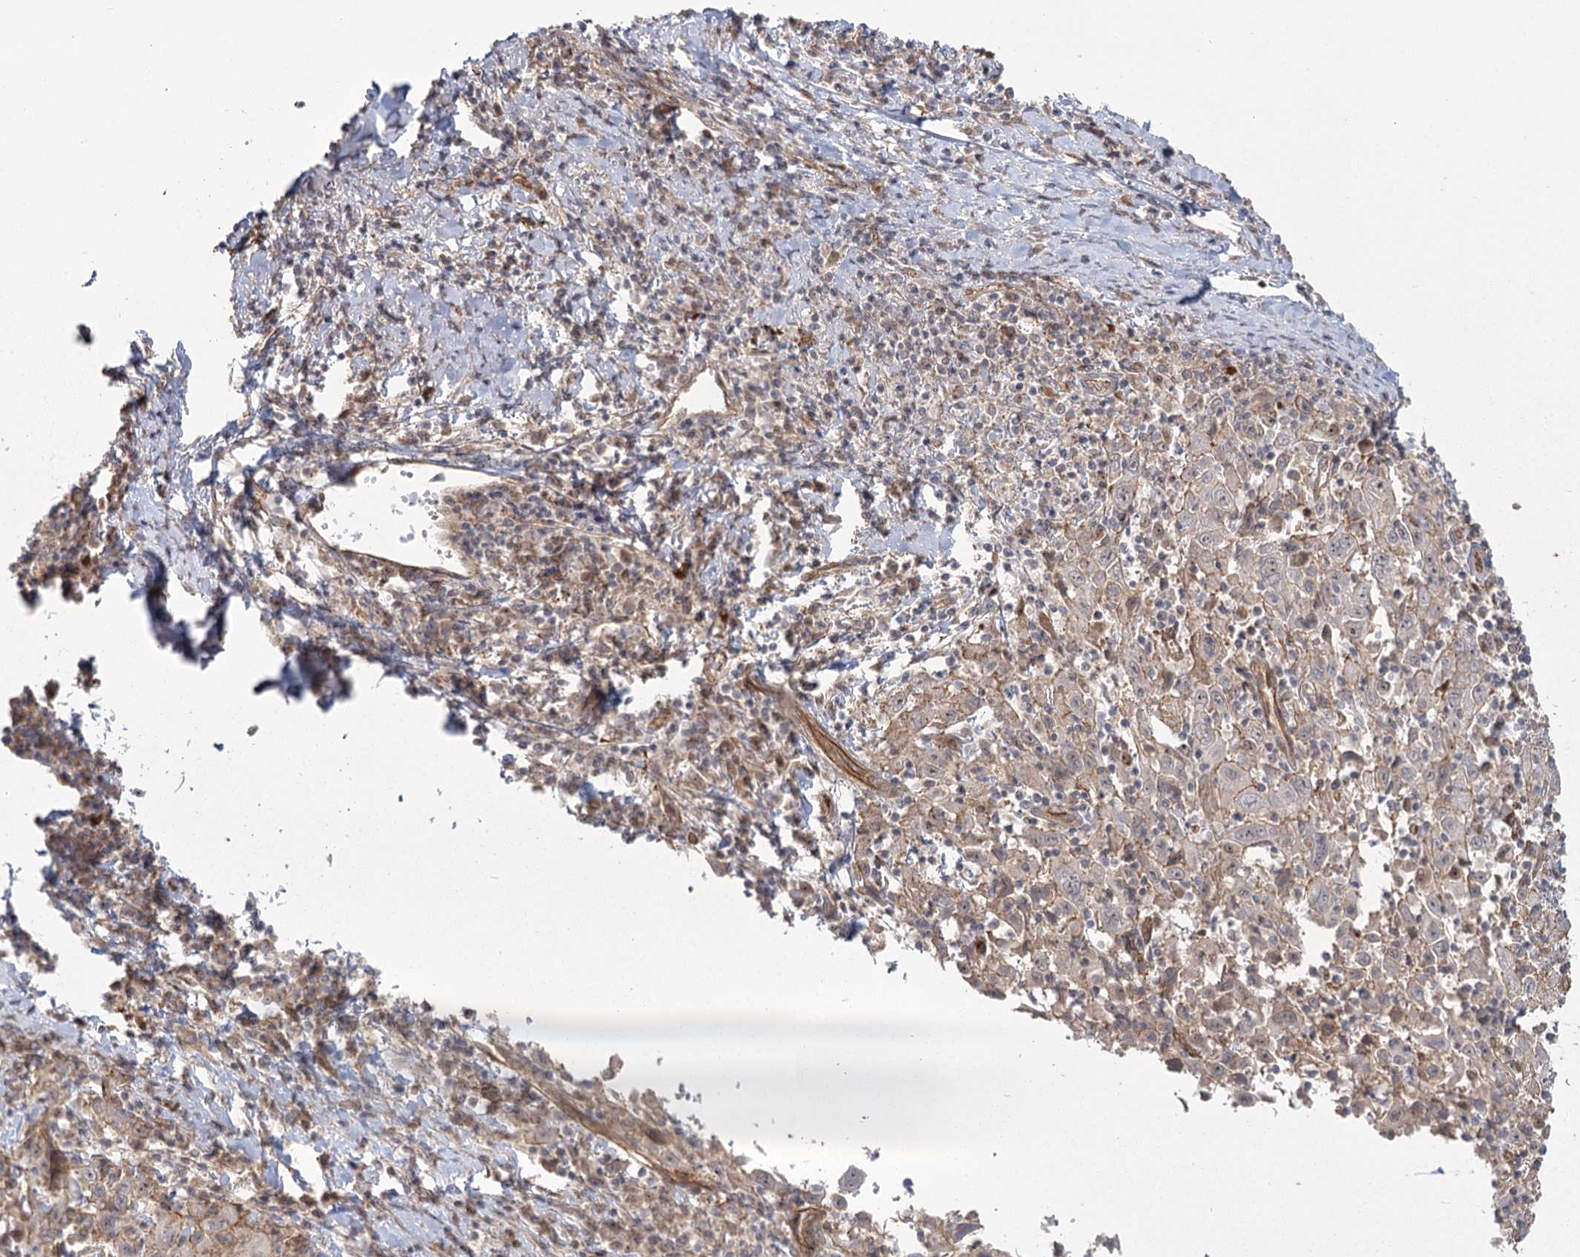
{"staining": {"intensity": "moderate", "quantity": "<25%", "location": "cytoplasmic/membranous"}, "tissue": "cervical cancer", "cell_type": "Tumor cells", "image_type": "cancer", "snomed": [{"axis": "morphology", "description": "Squamous cell carcinoma, NOS"}, {"axis": "topography", "description": "Cervix"}], "caption": "Protein analysis of cervical cancer tissue reveals moderate cytoplasmic/membranous expression in about <25% of tumor cells.", "gene": "RPP14", "patient": {"sex": "female", "age": 46}}